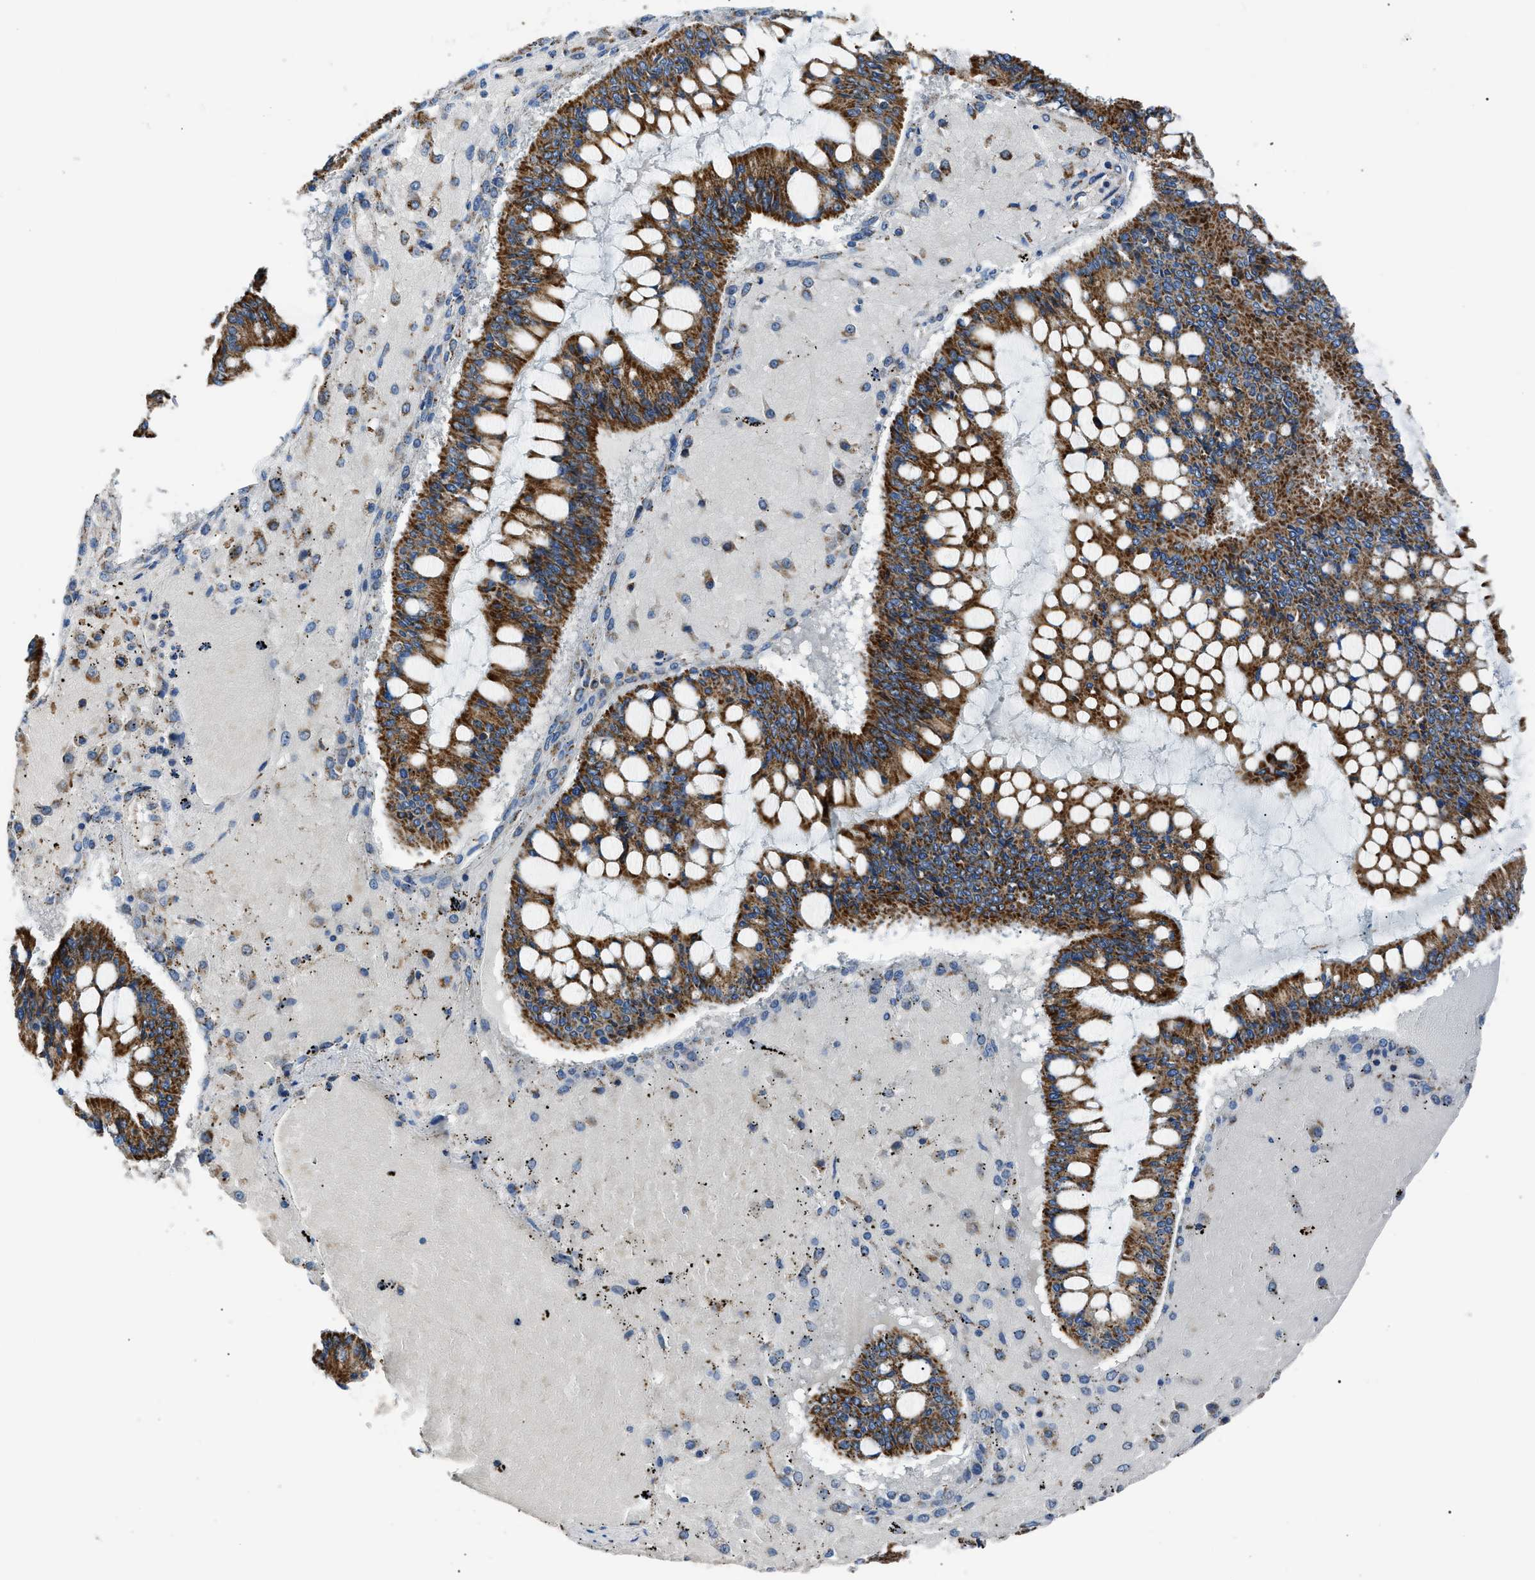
{"staining": {"intensity": "strong", "quantity": ">75%", "location": "cytoplasmic/membranous"}, "tissue": "ovarian cancer", "cell_type": "Tumor cells", "image_type": "cancer", "snomed": [{"axis": "morphology", "description": "Cystadenocarcinoma, mucinous, NOS"}, {"axis": "topography", "description": "Ovary"}], "caption": "The immunohistochemical stain highlights strong cytoplasmic/membranous staining in tumor cells of ovarian cancer tissue.", "gene": "PHB2", "patient": {"sex": "female", "age": 73}}